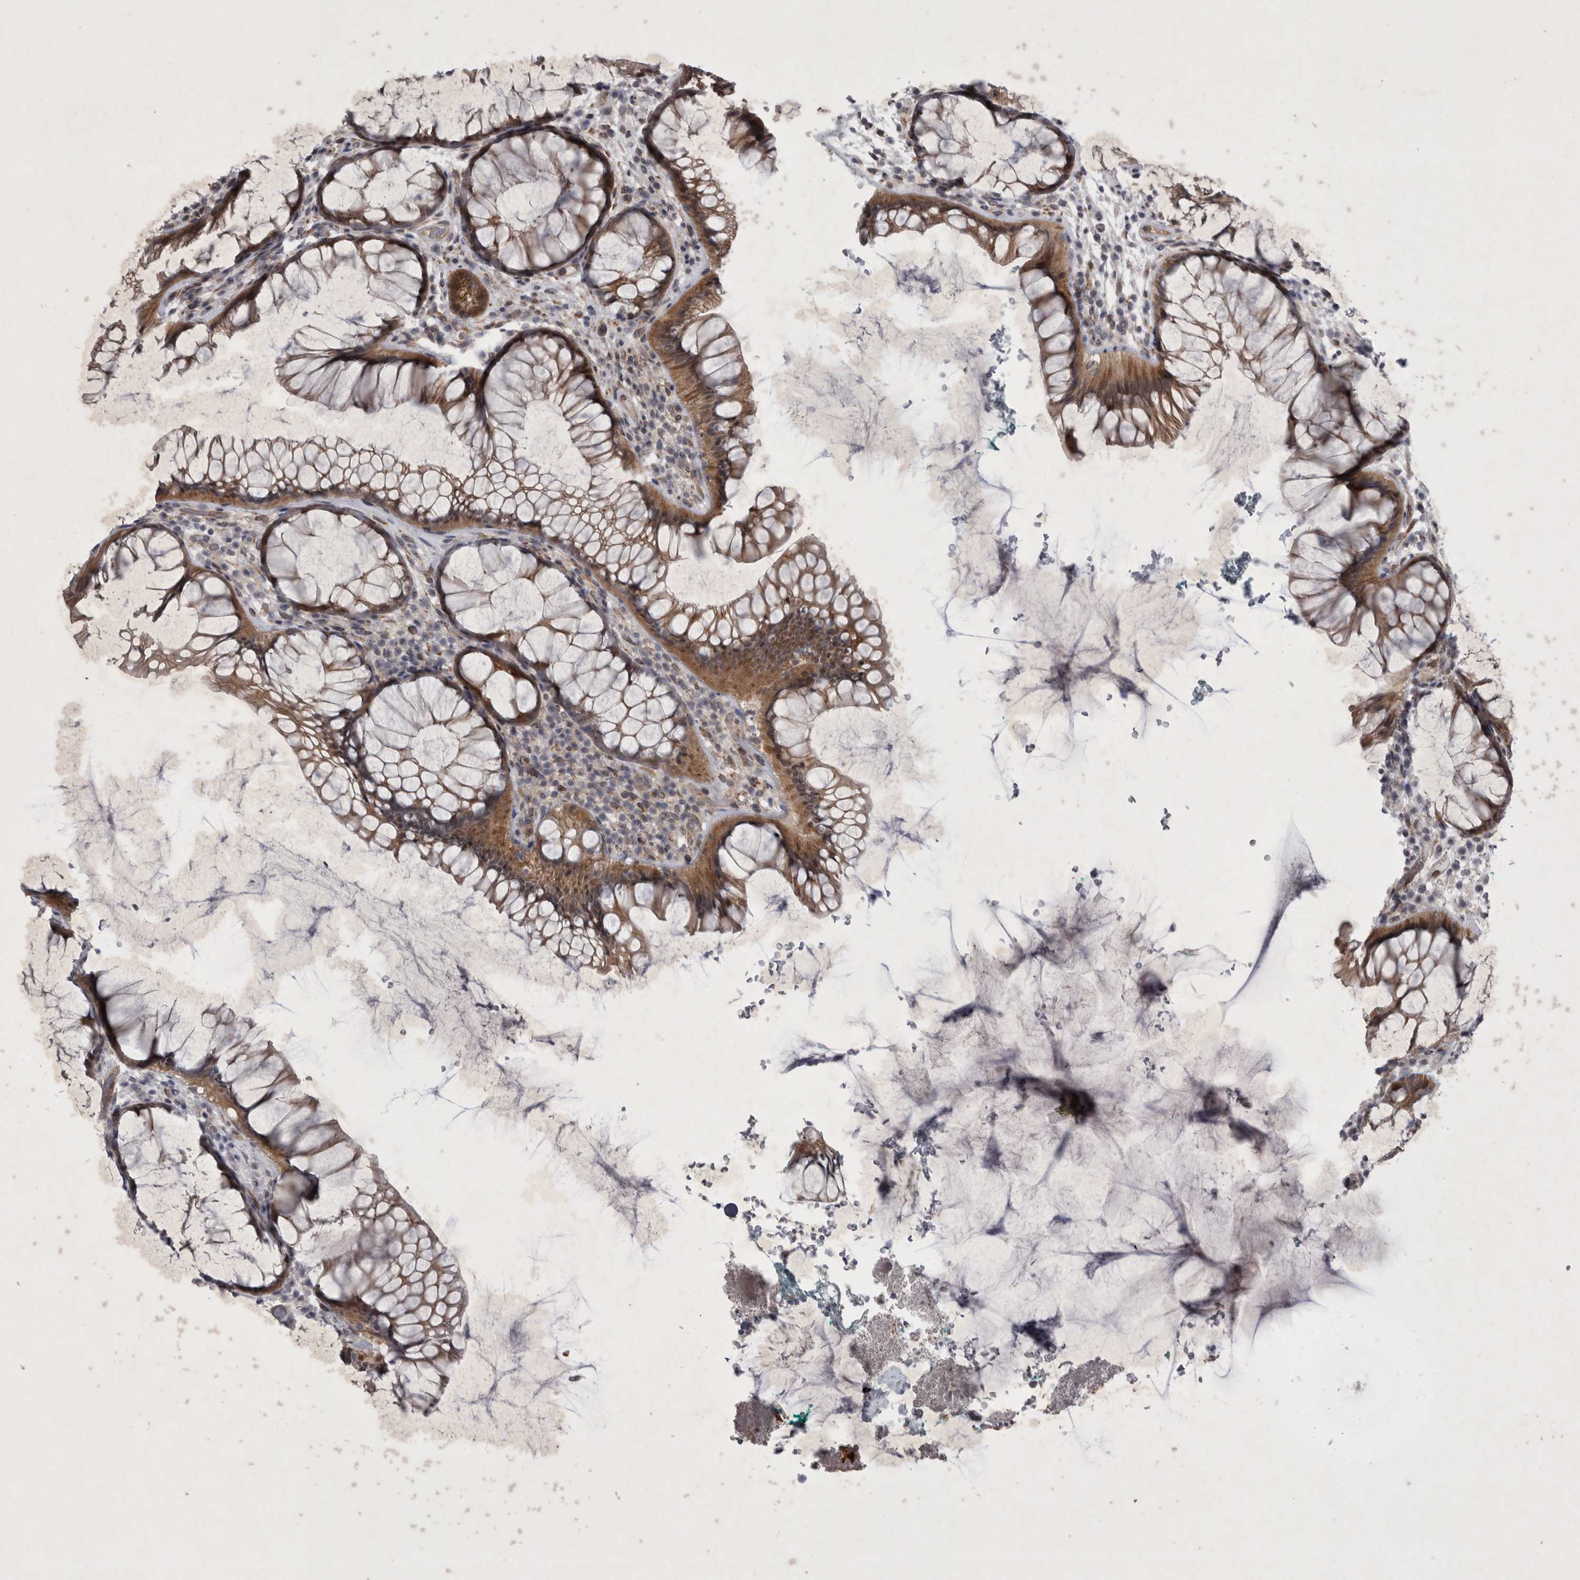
{"staining": {"intensity": "moderate", "quantity": ">75%", "location": "cytoplasmic/membranous"}, "tissue": "rectum", "cell_type": "Glandular cells", "image_type": "normal", "snomed": [{"axis": "morphology", "description": "Normal tissue, NOS"}, {"axis": "topography", "description": "Rectum"}], "caption": "Immunohistochemistry (IHC) (DAB) staining of unremarkable human rectum shows moderate cytoplasmic/membranous protein expression in about >75% of glandular cells.", "gene": "PARP11", "patient": {"sex": "male", "age": 51}}